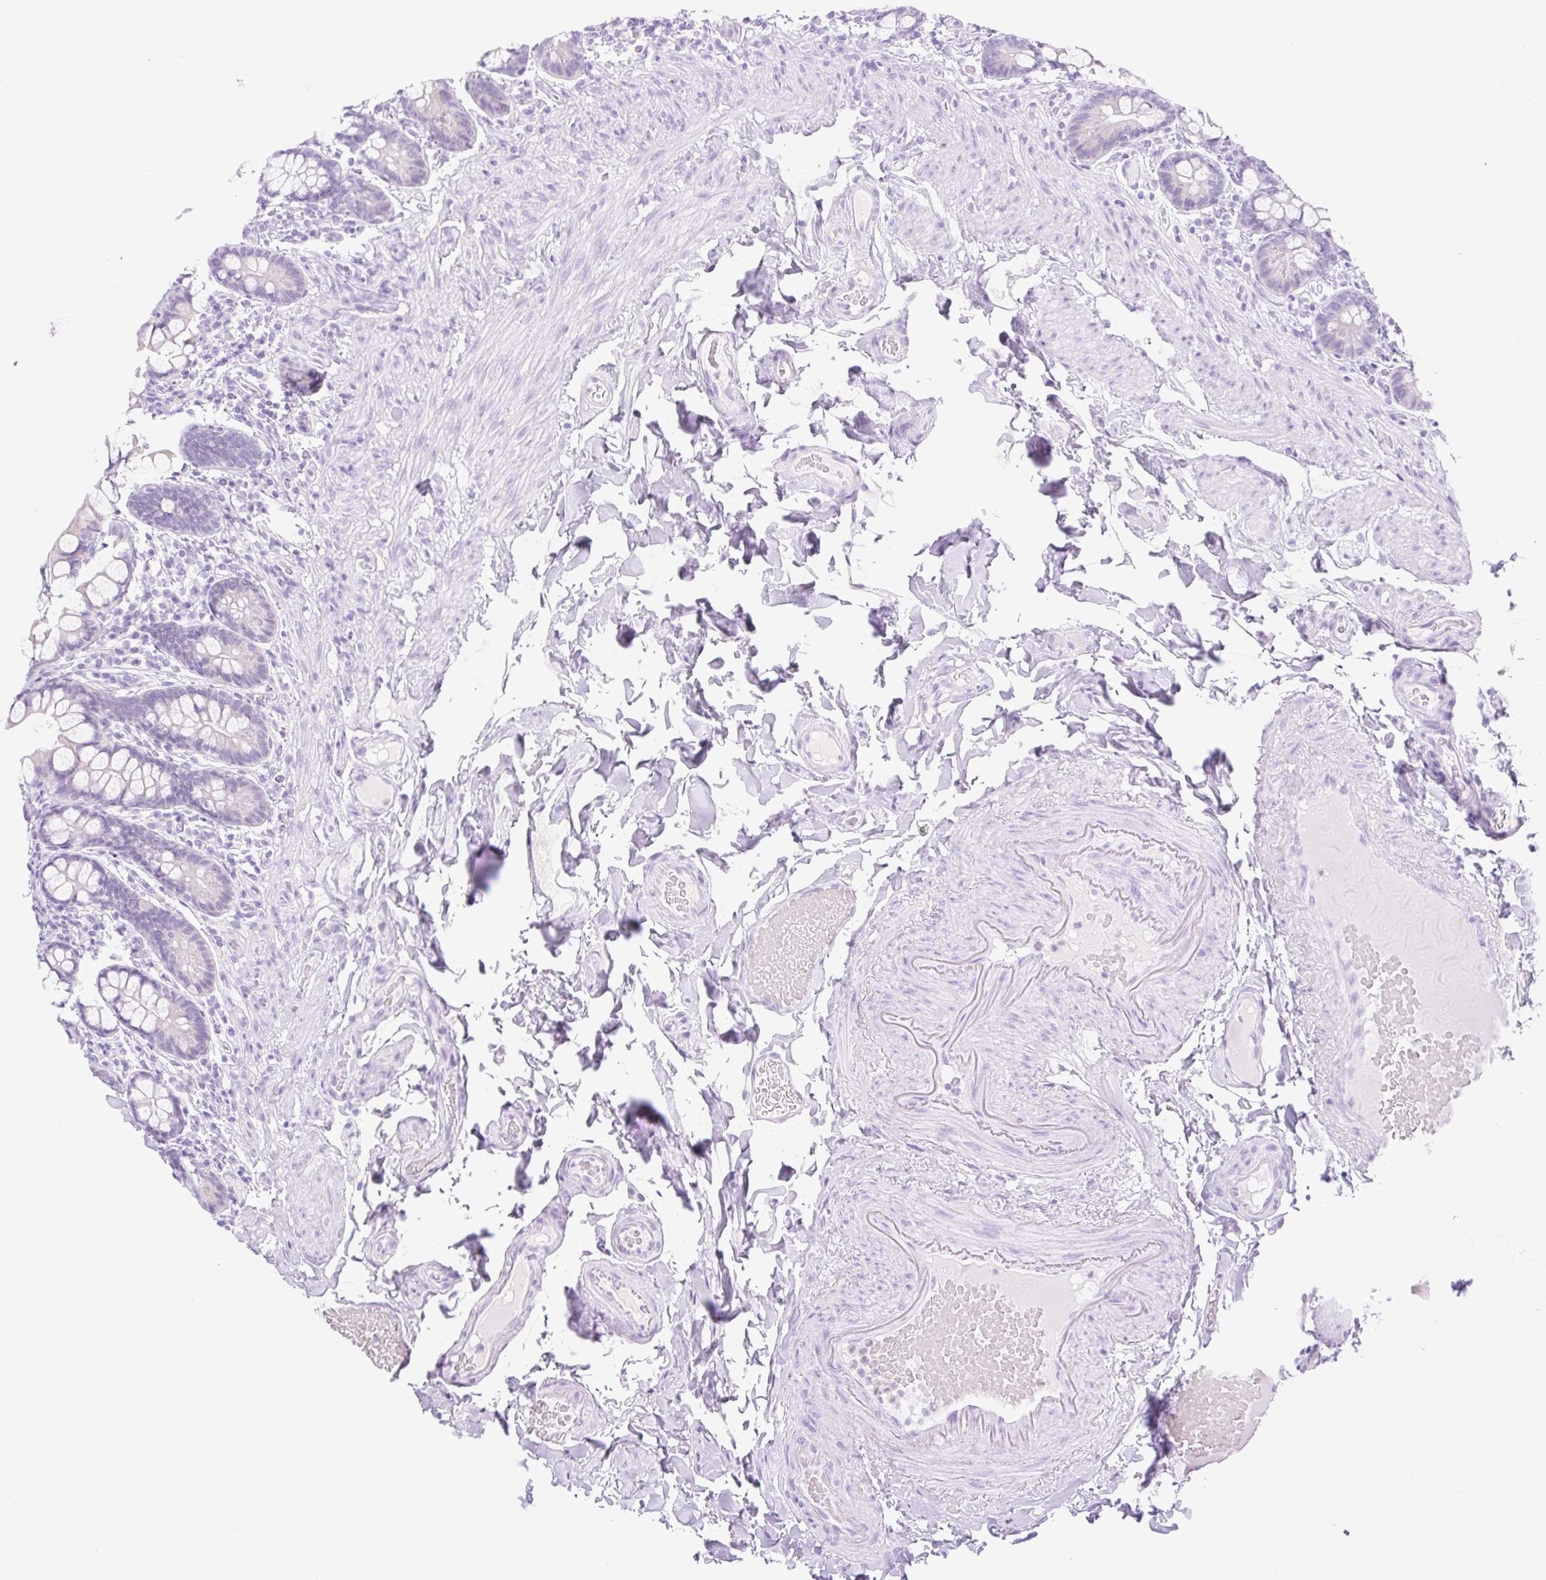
{"staining": {"intensity": "weak", "quantity": "25%-75%", "location": "cytoplasmic/membranous"}, "tissue": "small intestine", "cell_type": "Glandular cells", "image_type": "normal", "snomed": [{"axis": "morphology", "description": "Normal tissue, NOS"}, {"axis": "topography", "description": "Small intestine"}], "caption": "Weak cytoplasmic/membranous protein positivity is present in approximately 25%-75% of glandular cells in small intestine. (brown staining indicates protein expression, while blue staining denotes nuclei).", "gene": "SLC25A40", "patient": {"sex": "male", "age": 70}}